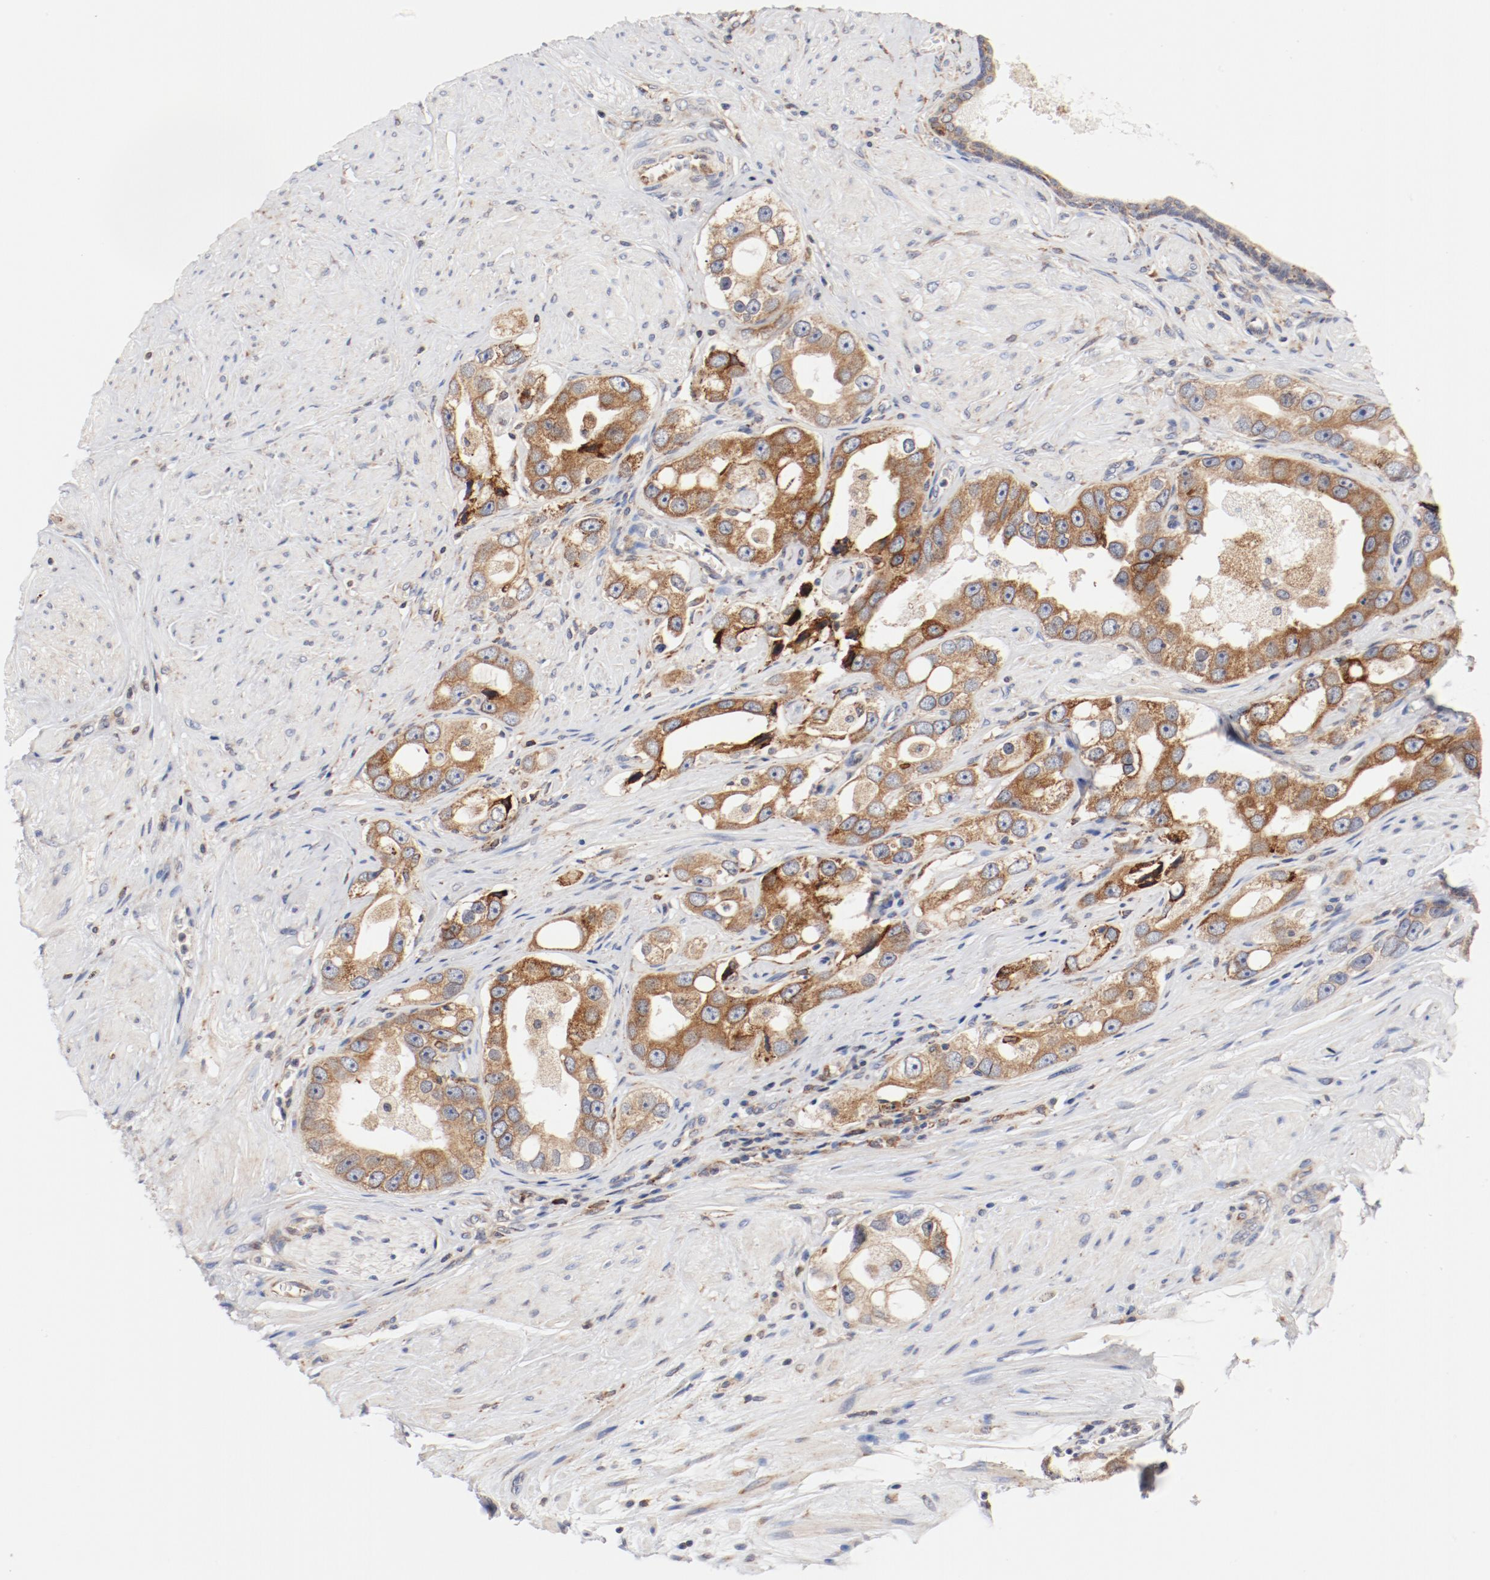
{"staining": {"intensity": "moderate", "quantity": ">75%", "location": "cytoplasmic/membranous"}, "tissue": "prostate cancer", "cell_type": "Tumor cells", "image_type": "cancer", "snomed": [{"axis": "morphology", "description": "Adenocarcinoma, High grade"}, {"axis": "topography", "description": "Prostate"}], "caption": "IHC (DAB (3,3'-diaminobenzidine)) staining of prostate high-grade adenocarcinoma demonstrates moderate cytoplasmic/membranous protein staining in approximately >75% of tumor cells.", "gene": "PDPK1", "patient": {"sex": "male", "age": 63}}